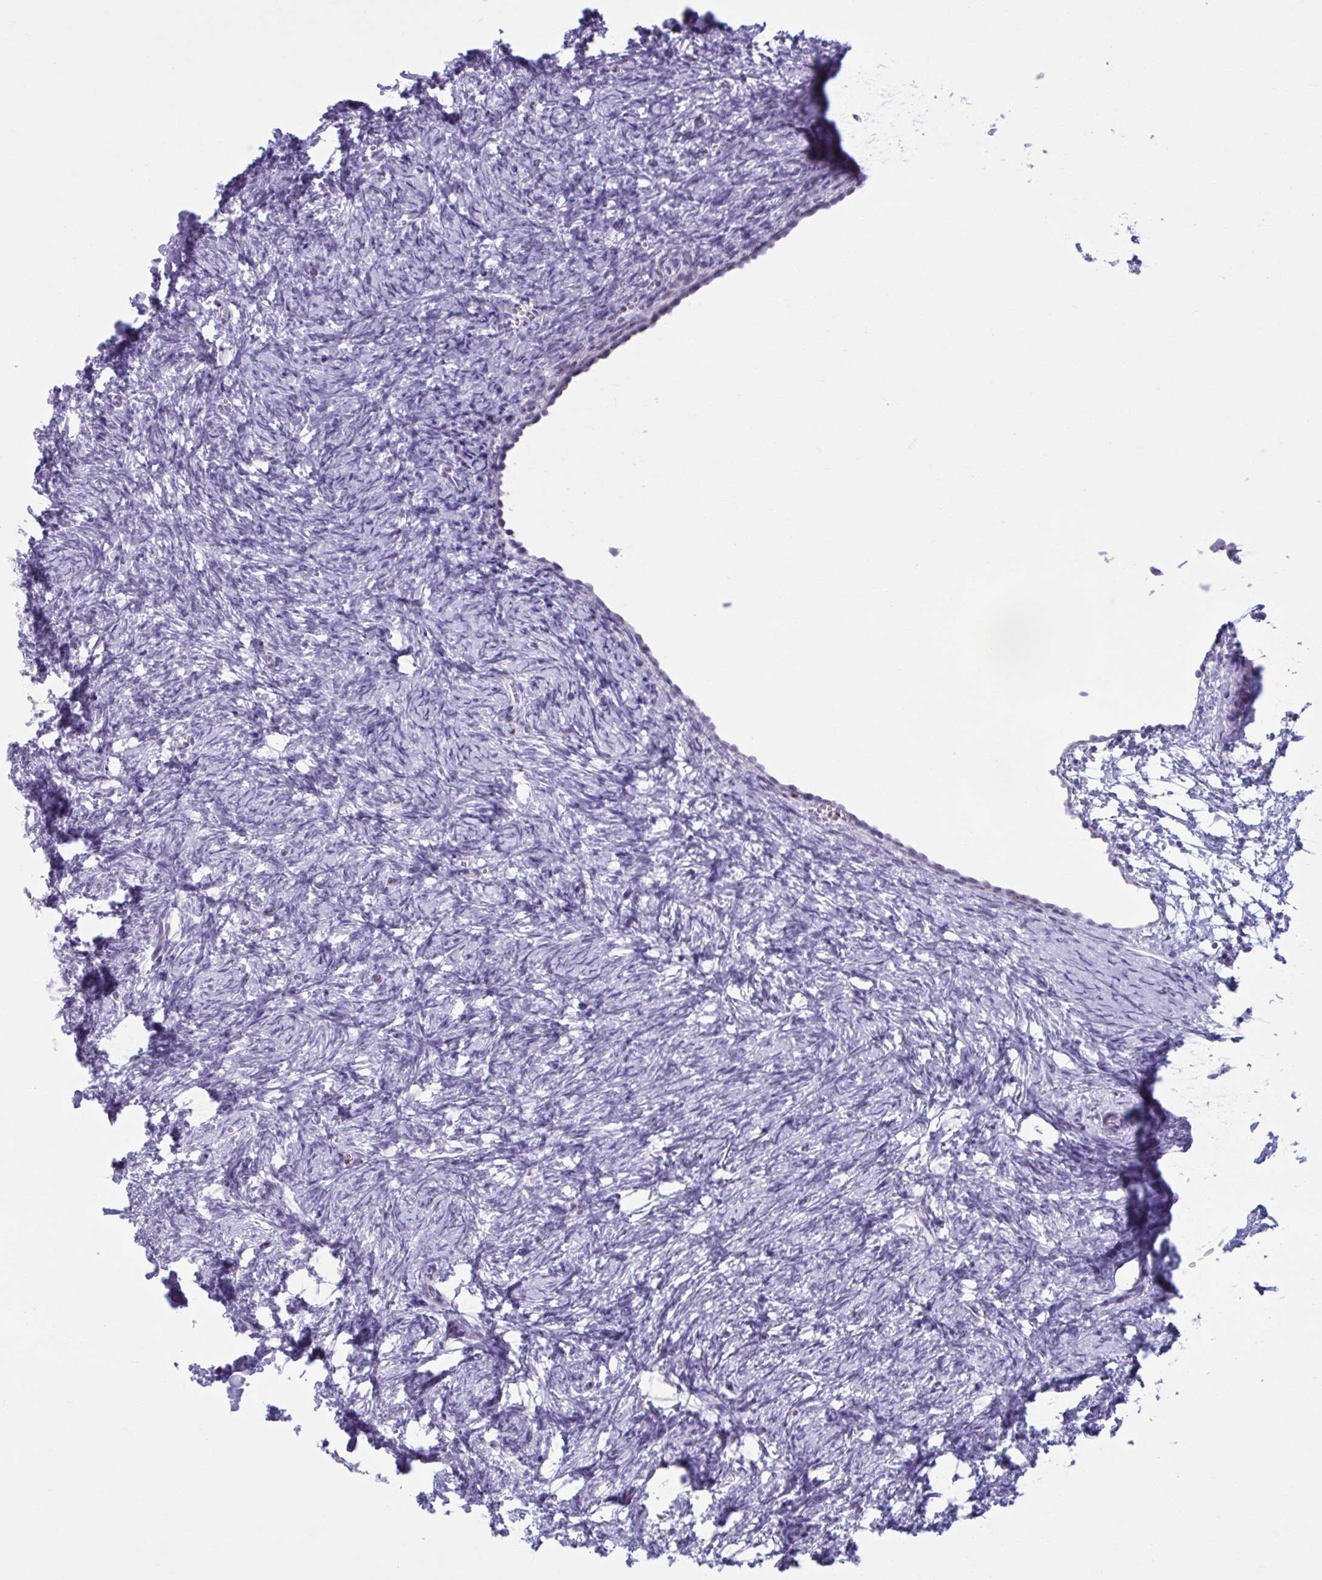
{"staining": {"intensity": "negative", "quantity": "none", "location": "none"}, "tissue": "ovary", "cell_type": "Follicle cells", "image_type": "normal", "snomed": [{"axis": "morphology", "description": "Normal tissue, NOS"}, {"axis": "topography", "description": "Ovary"}], "caption": "The immunohistochemistry micrograph has no significant positivity in follicle cells of ovary. (DAB (3,3'-diaminobenzidine) immunohistochemistry, high magnification).", "gene": "ZNF682", "patient": {"sex": "female", "age": 41}}